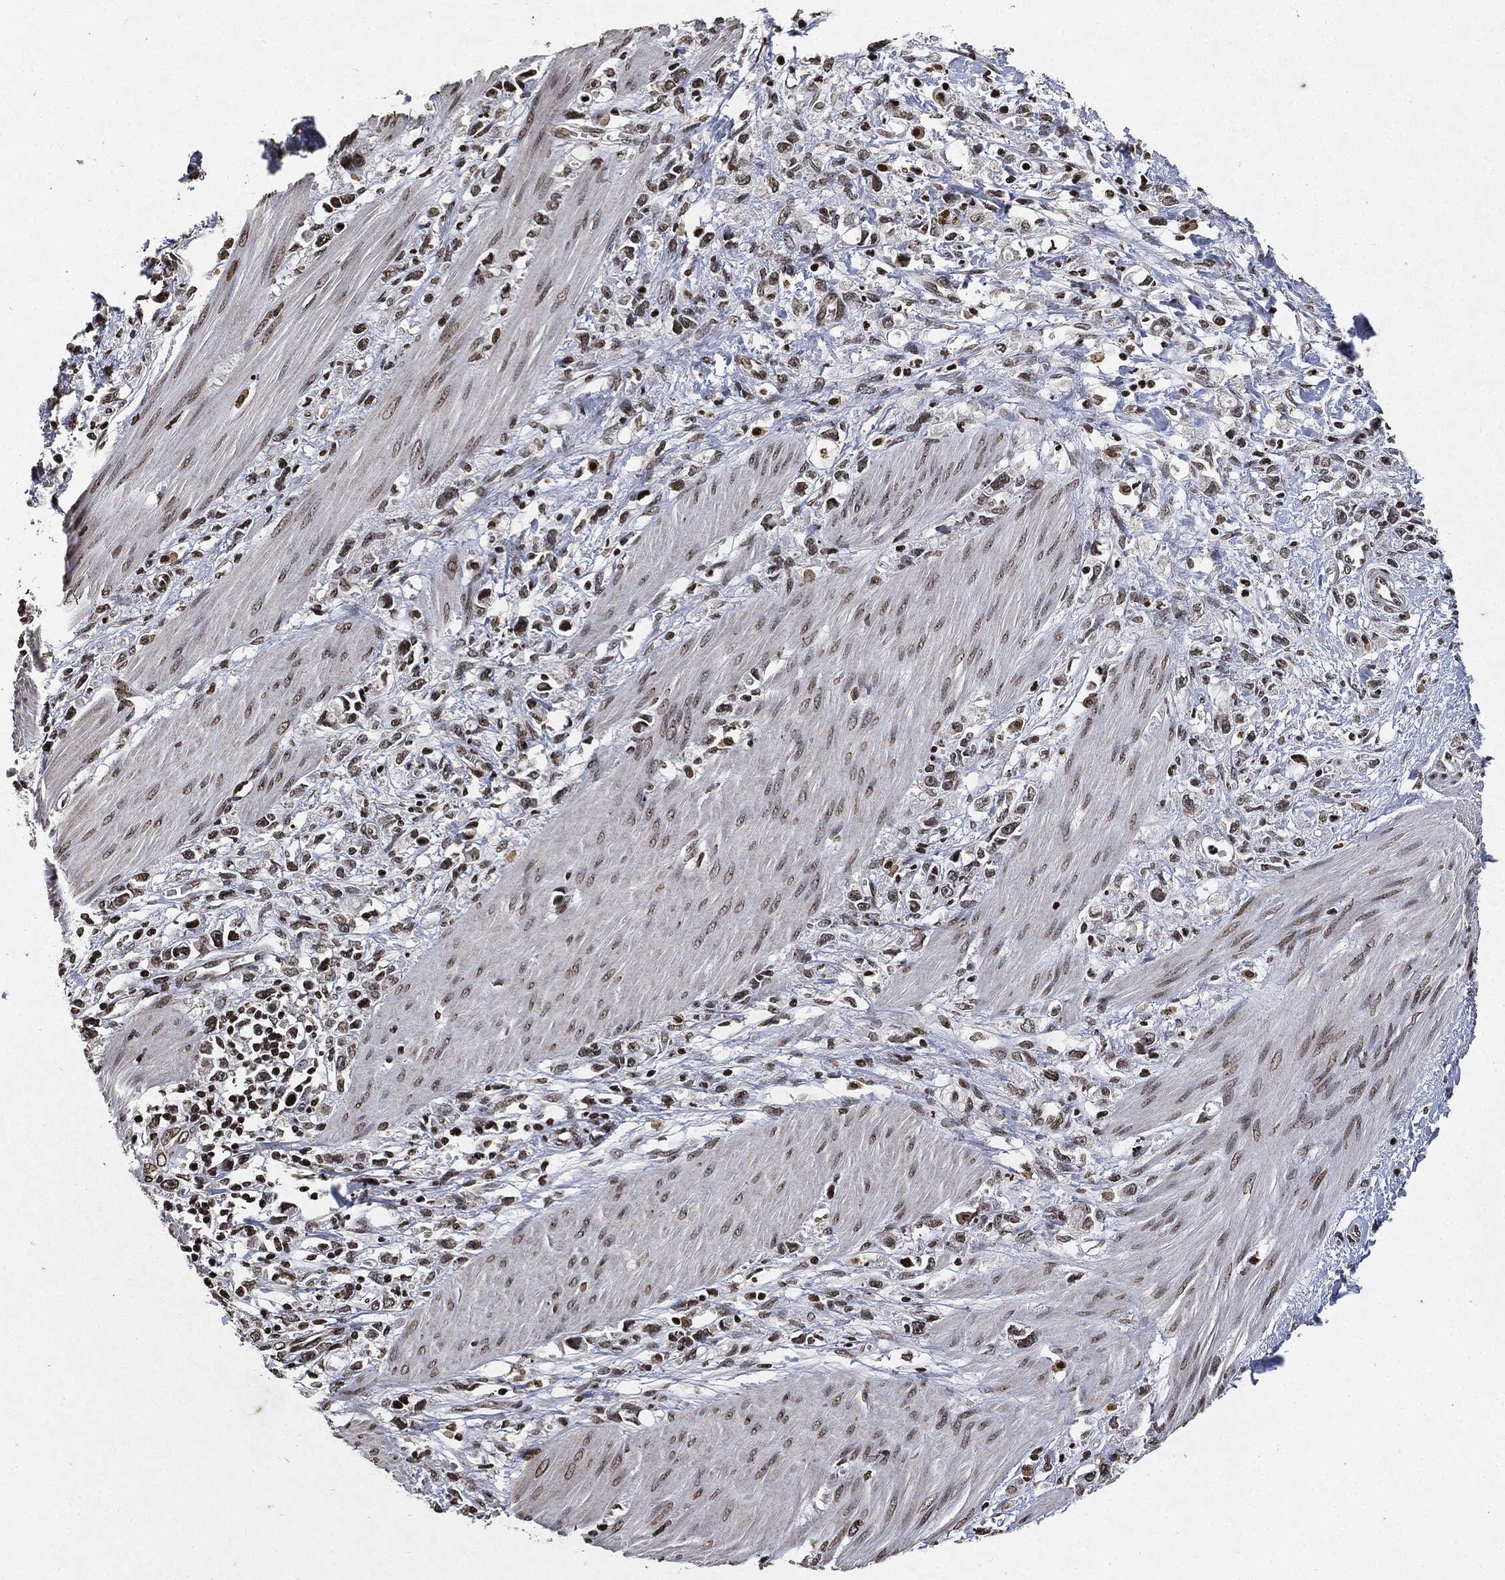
{"staining": {"intensity": "moderate", "quantity": "25%-75%", "location": "nuclear"}, "tissue": "stomach cancer", "cell_type": "Tumor cells", "image_type": "cancer", "snomed": [{"axis": "morphology", "description": "Adenocarcinoma, NOS"}, {"axis": "topography", "description": "Stomach"}], "caption": "Immunohistochemical staining of stomach cancer (adenocarcinoma) demonstrates moderate nuclear protein positivity in approximately 25%-75% of tumor cells.", "gene": "JUN", "patient": {"sex": "female", "age": 59}}